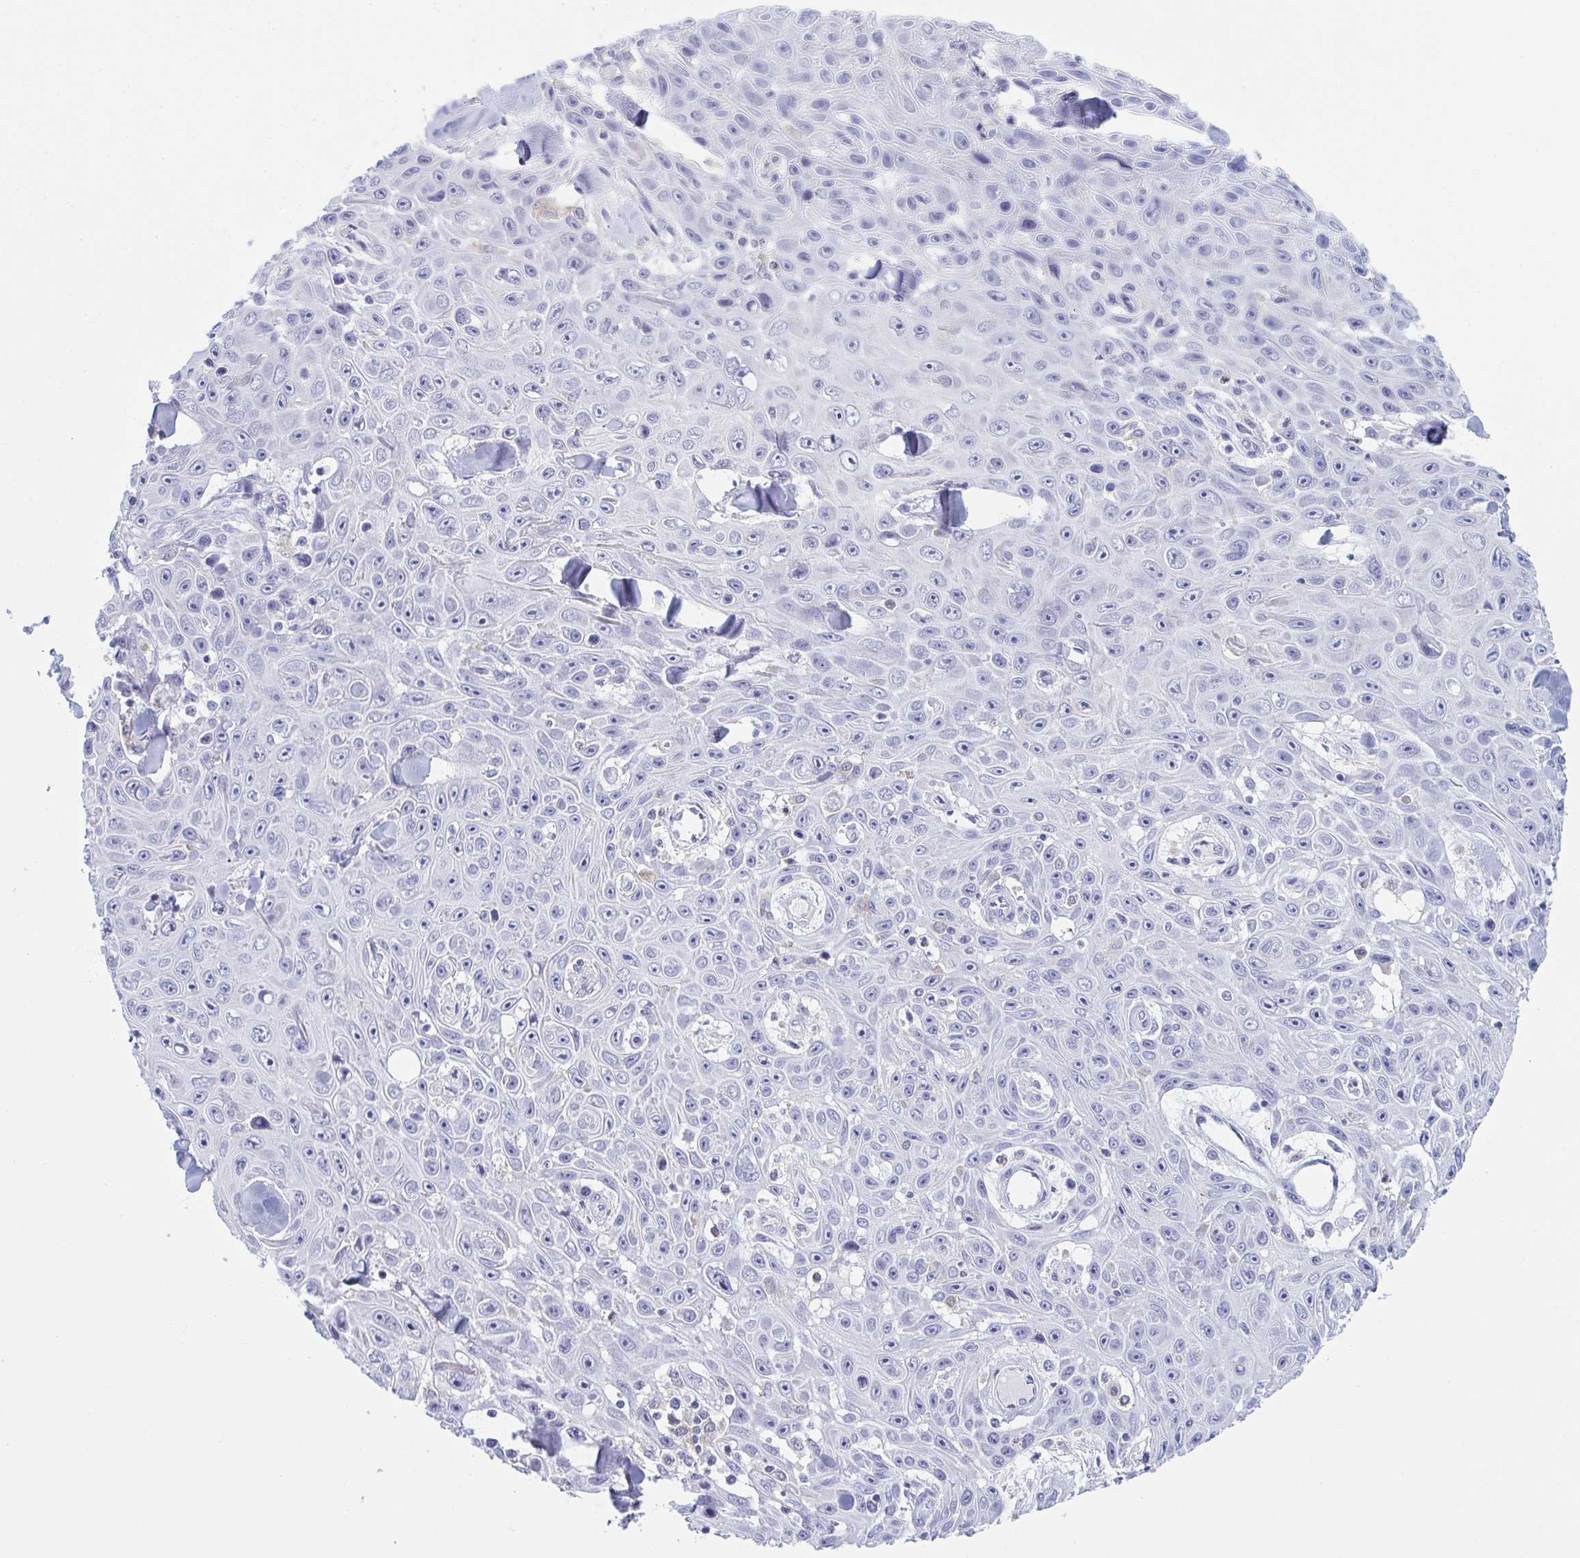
{"staining": {"intensity": "negative", "quantity": "none", "location": "none"}, "tissue": "skin cancer", "cell_type": "Tumor cells", "image_type": "cancer", "snomed": [{"axis": "morphology", "description": "Squamous cell carcinoma, NOS"}, {"axis": "topography", "description": "Skin"}], "caption": "Immunohistochemistry image of human squamous cell carcinoma (skin) stained for a protein (brown), which demonstrates no staining in tumor cells.", "gene": "MYO1F", "patient": {"sex": "male", "age": 82}}